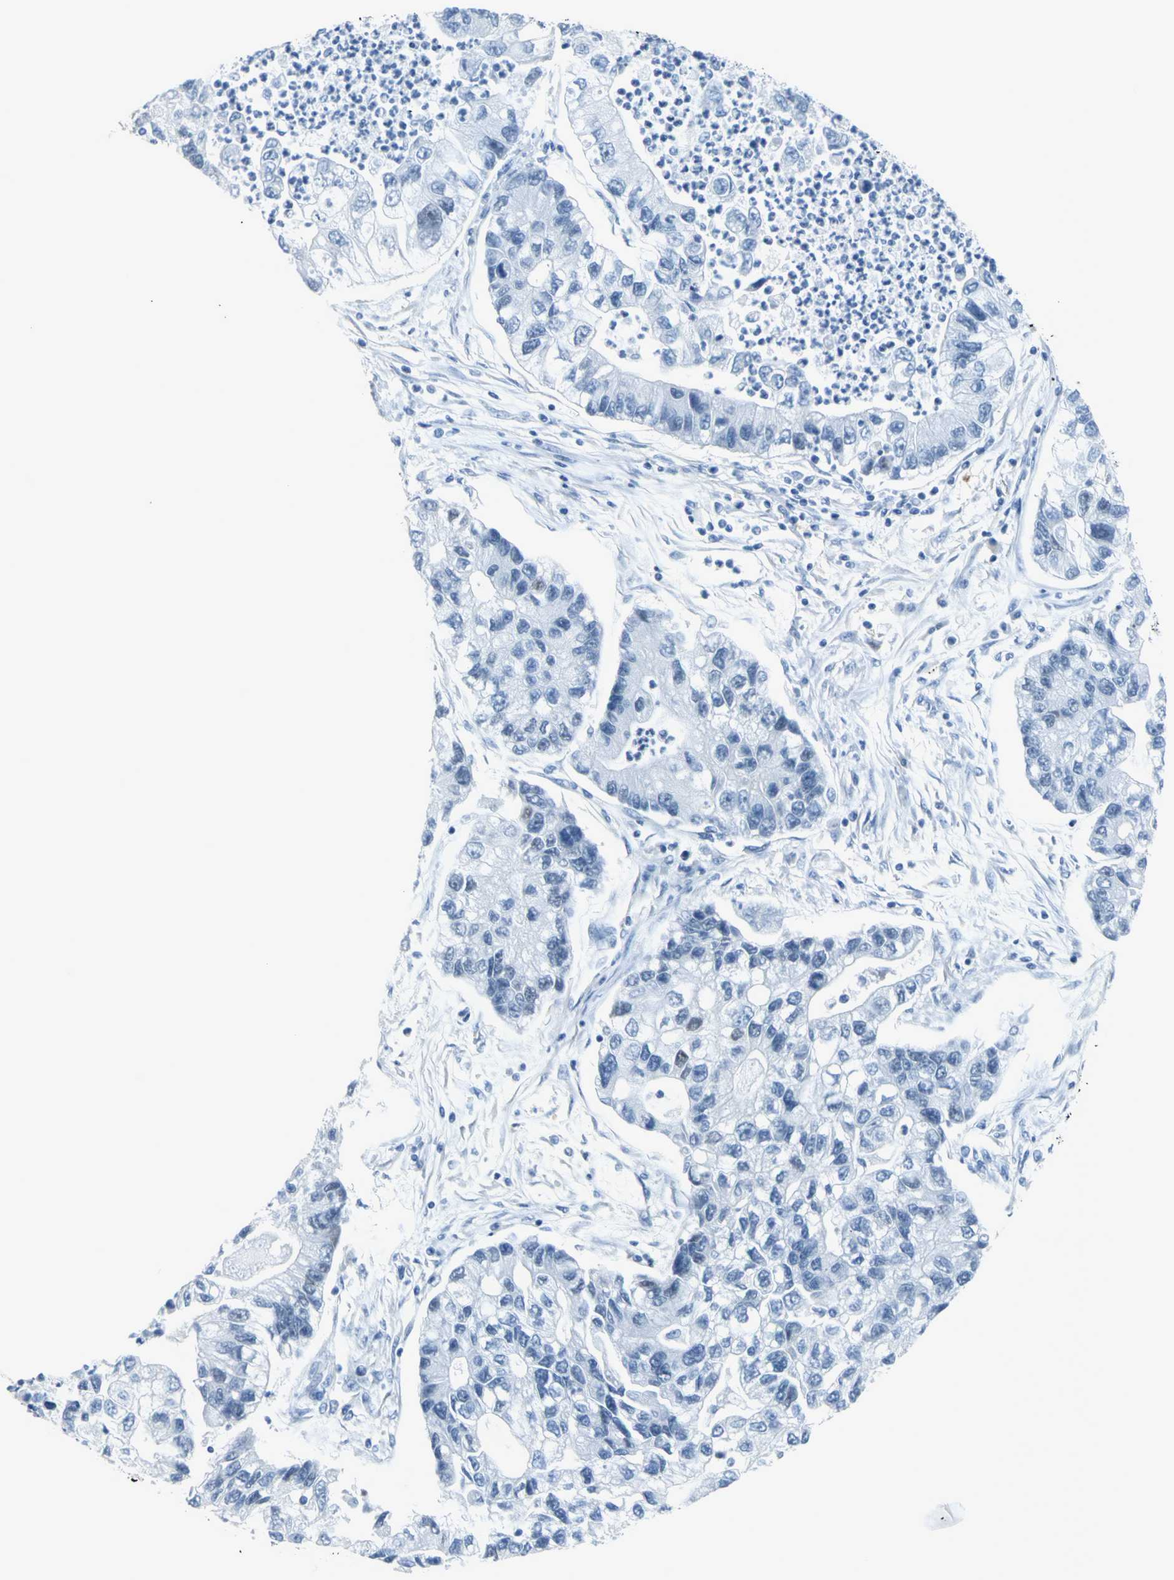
{"staining": {"intensity": "negative", "quantity": "none", "location": "none"}, "tissue": "lung cancer", "cell_type": "Tumor cells", "image_type": "cancer", "snomed": [{"axis": "morphology", "description": "Adenocarcinoma, NOS"}, {"axis": "topography", "description": "Lung"}], "caption": "Immunohistochemistry photomicrograph of neoplastic tissue: human adenocarcinoma (lung) stained with DAB (3,3'-diaminobenzidine) displays no significant protein expression in tumor cells.", "gene": "MCM3", "patient": {"sex": "female", "age": 51}}